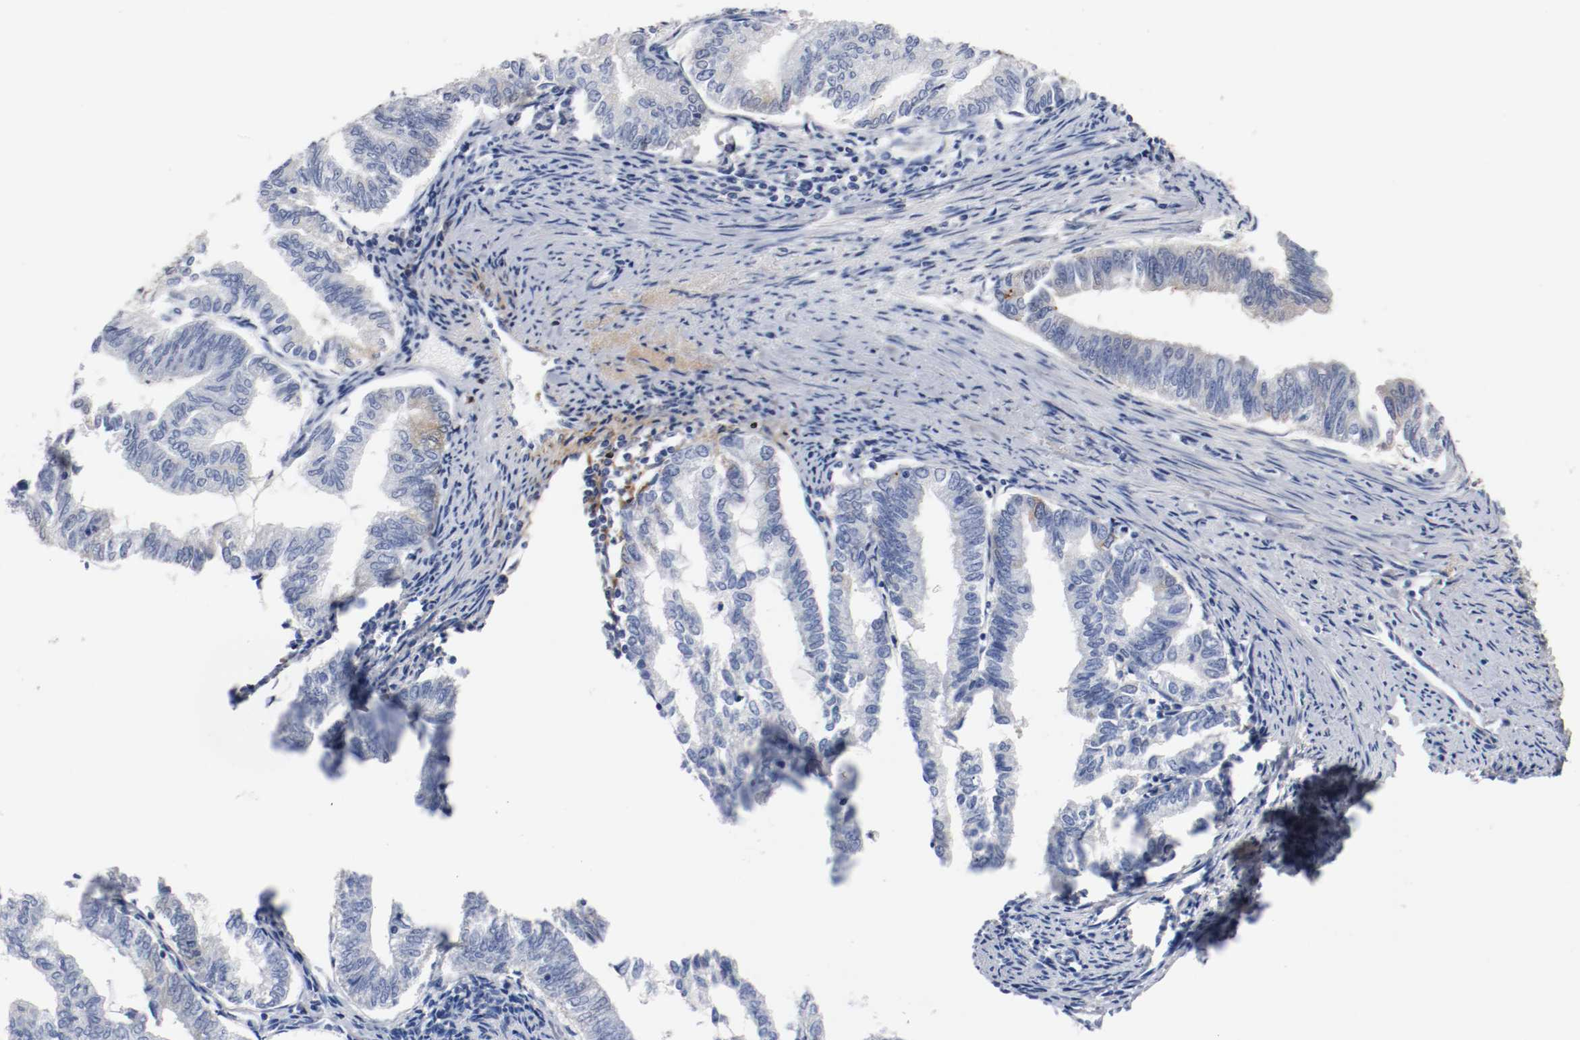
{"staining": {"intensity": "weak", "quantity": "<25%", "location": "cytoplasmic/membranous"}, "tissue": "endometrial cancer", "cell_type": "Tumor cells", "image_type": "cancer", "snomed": [{"axis": "morphology", "description": "Adenocarcinoma, NOS"}, {"axis": "topography", "description": "Endometrium"}], "caption": "IHC histopathology image of neoplastic tissue: adenocarcinoma (endometrial) stained with DAB shows no significant protein expression in tumor cells.", "gene": "TNC", "patient": {"sex": "female", "age": 79}}